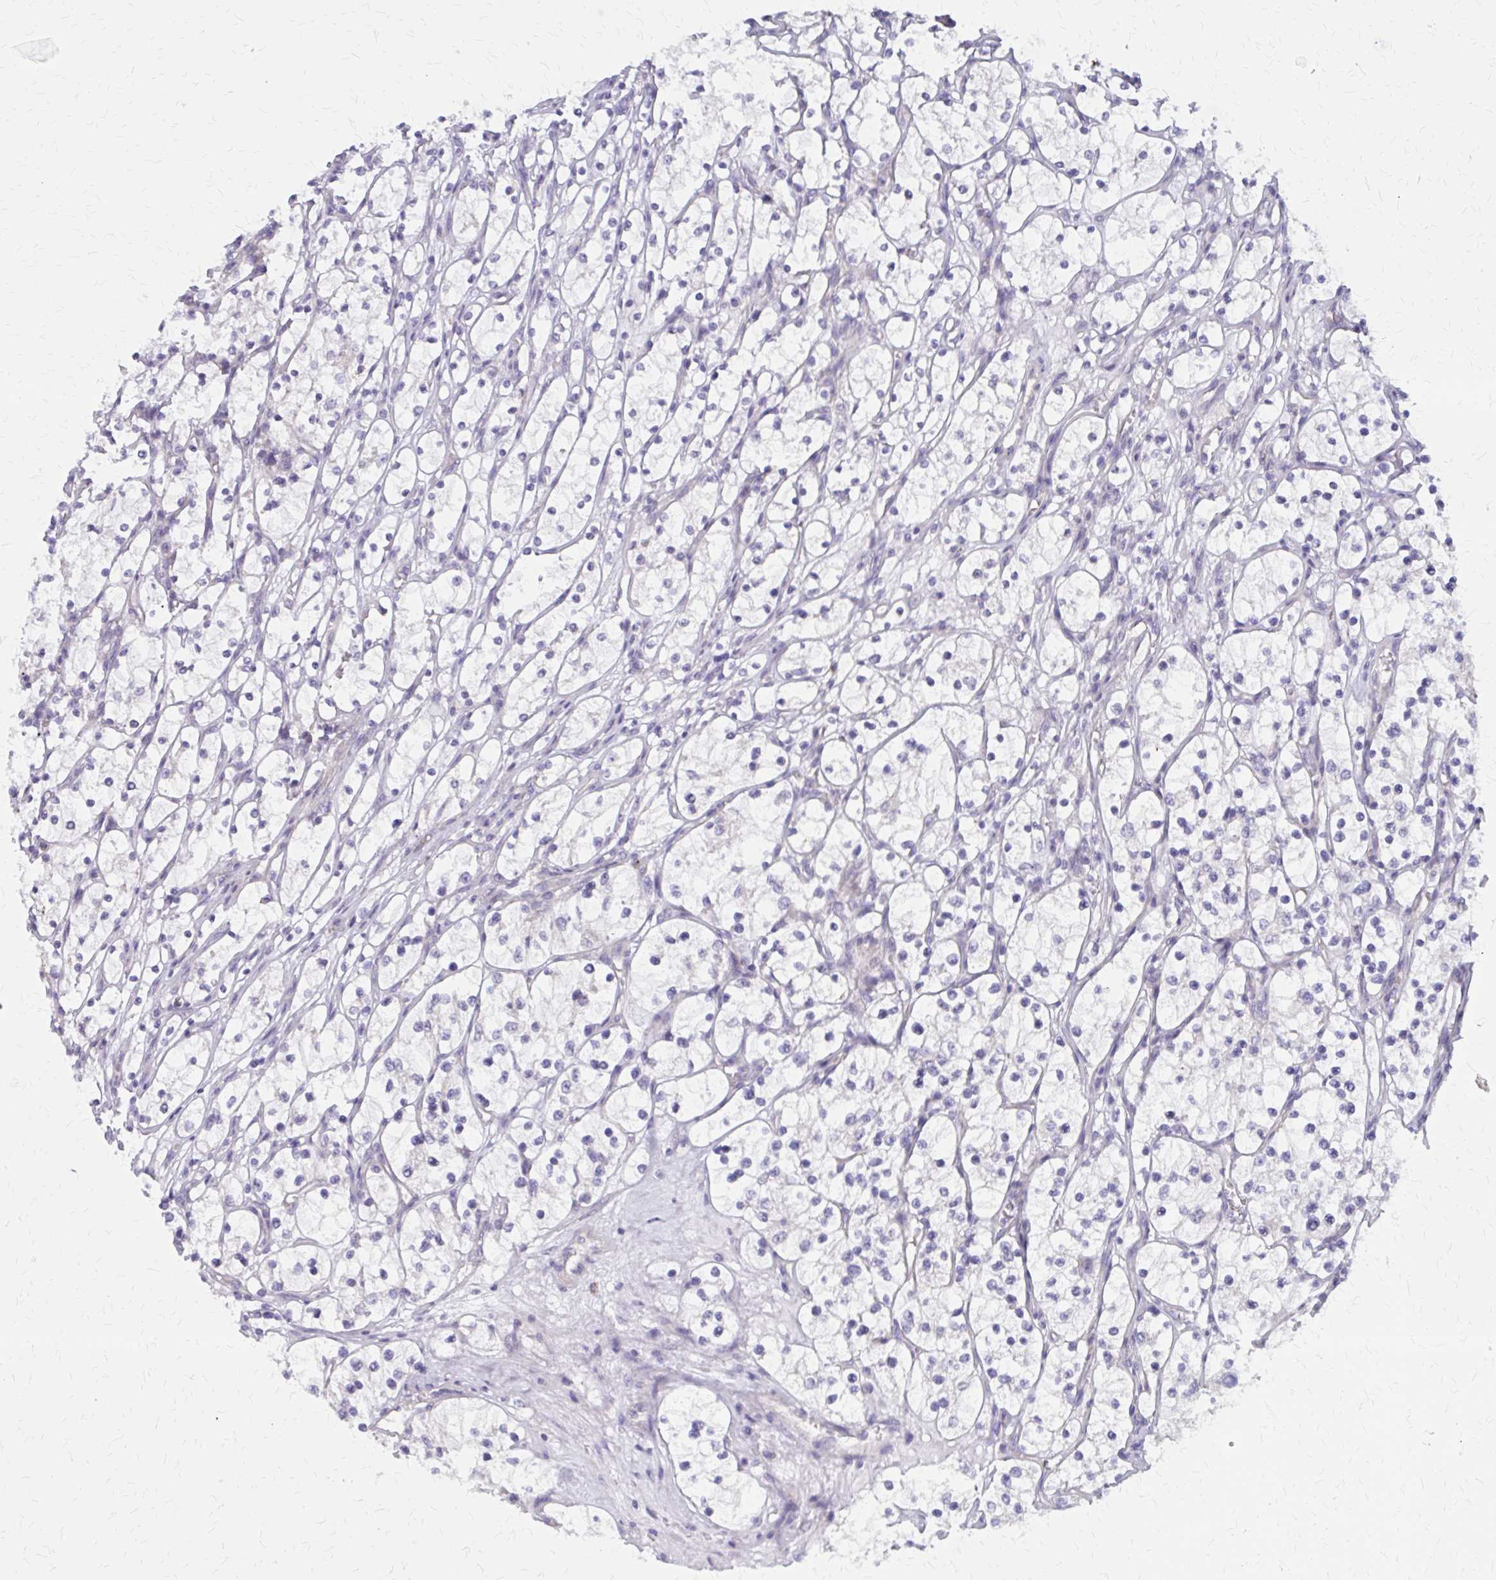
{"staining": {"intensity": "negative", "quantity": "none", "location": "none"}, "tissue": "renal cancer", "cell_type": "Tumor cells", "image_type": "cancer", "snomed": [{"axis": "morphology", "description": "Adenocarcinoma, NOS"}, {"axis": "topography", "description": "Kidney"}], "caption": "Immunohistochemistry photomicrograph of neoplastic tissue: adenocarcinoma (renal) stained with DAB shows no significant protein expression in tumor cells.", "gene": "GLYATL2", "patient": {"sex": "female", "age": 69}}